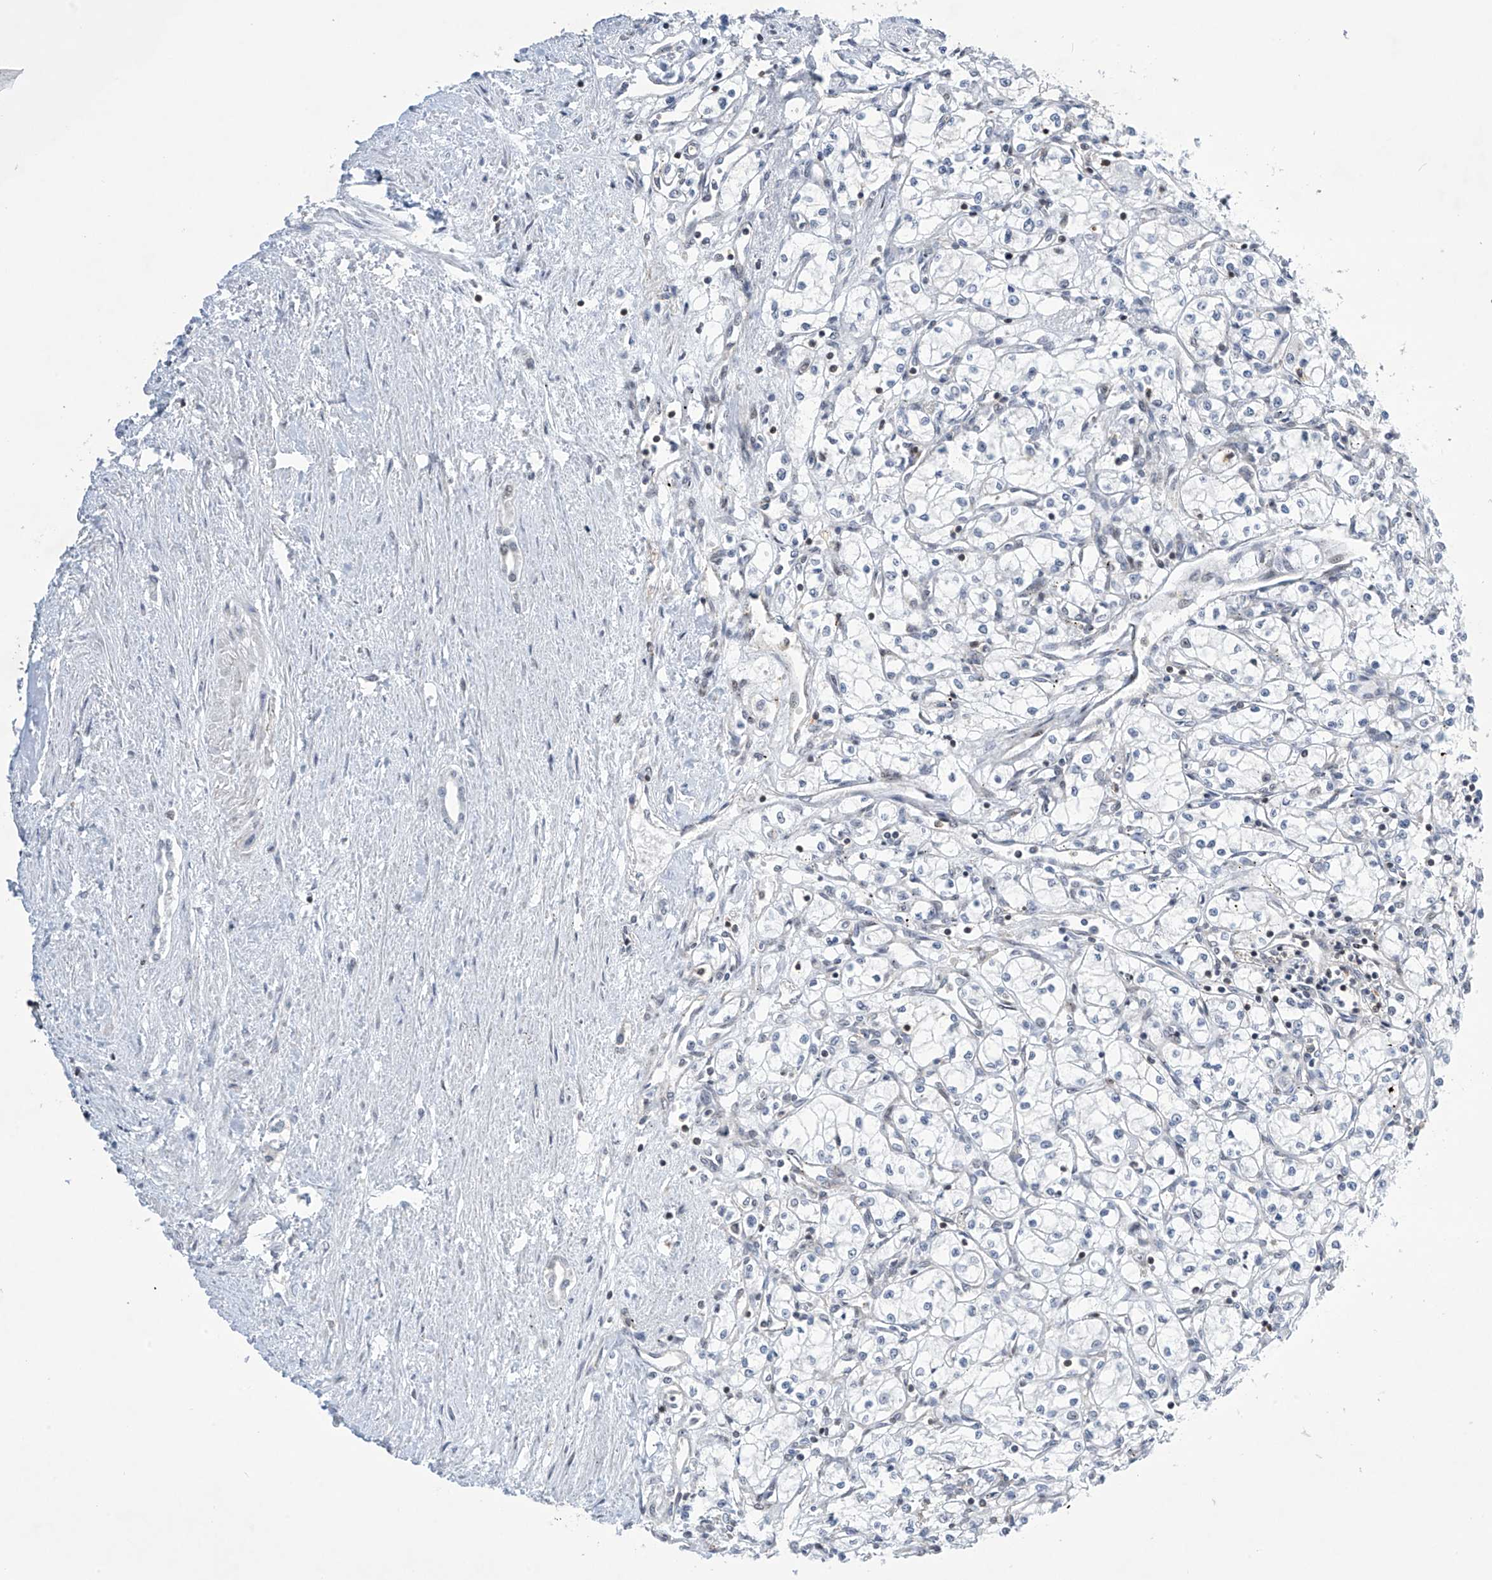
{"staining": {"intensity": "negative", "quantity": "none", "location": "none"}, "tissue": "renal cancer", "cell_type": "Tumor cells", "image_type": "cancer", "snomed": [{"axis": "morphology", "description": "Adenocarcinoma, NOS"}, {"axis": "topography", "description": "Kidney"}], "caption": "DAB immunohistochemical staining of renal adenocarcinoma reveals no significant staining in tumor cells.", "gene": "MSL3", "patient": {"sex": "male", "age": 59}}